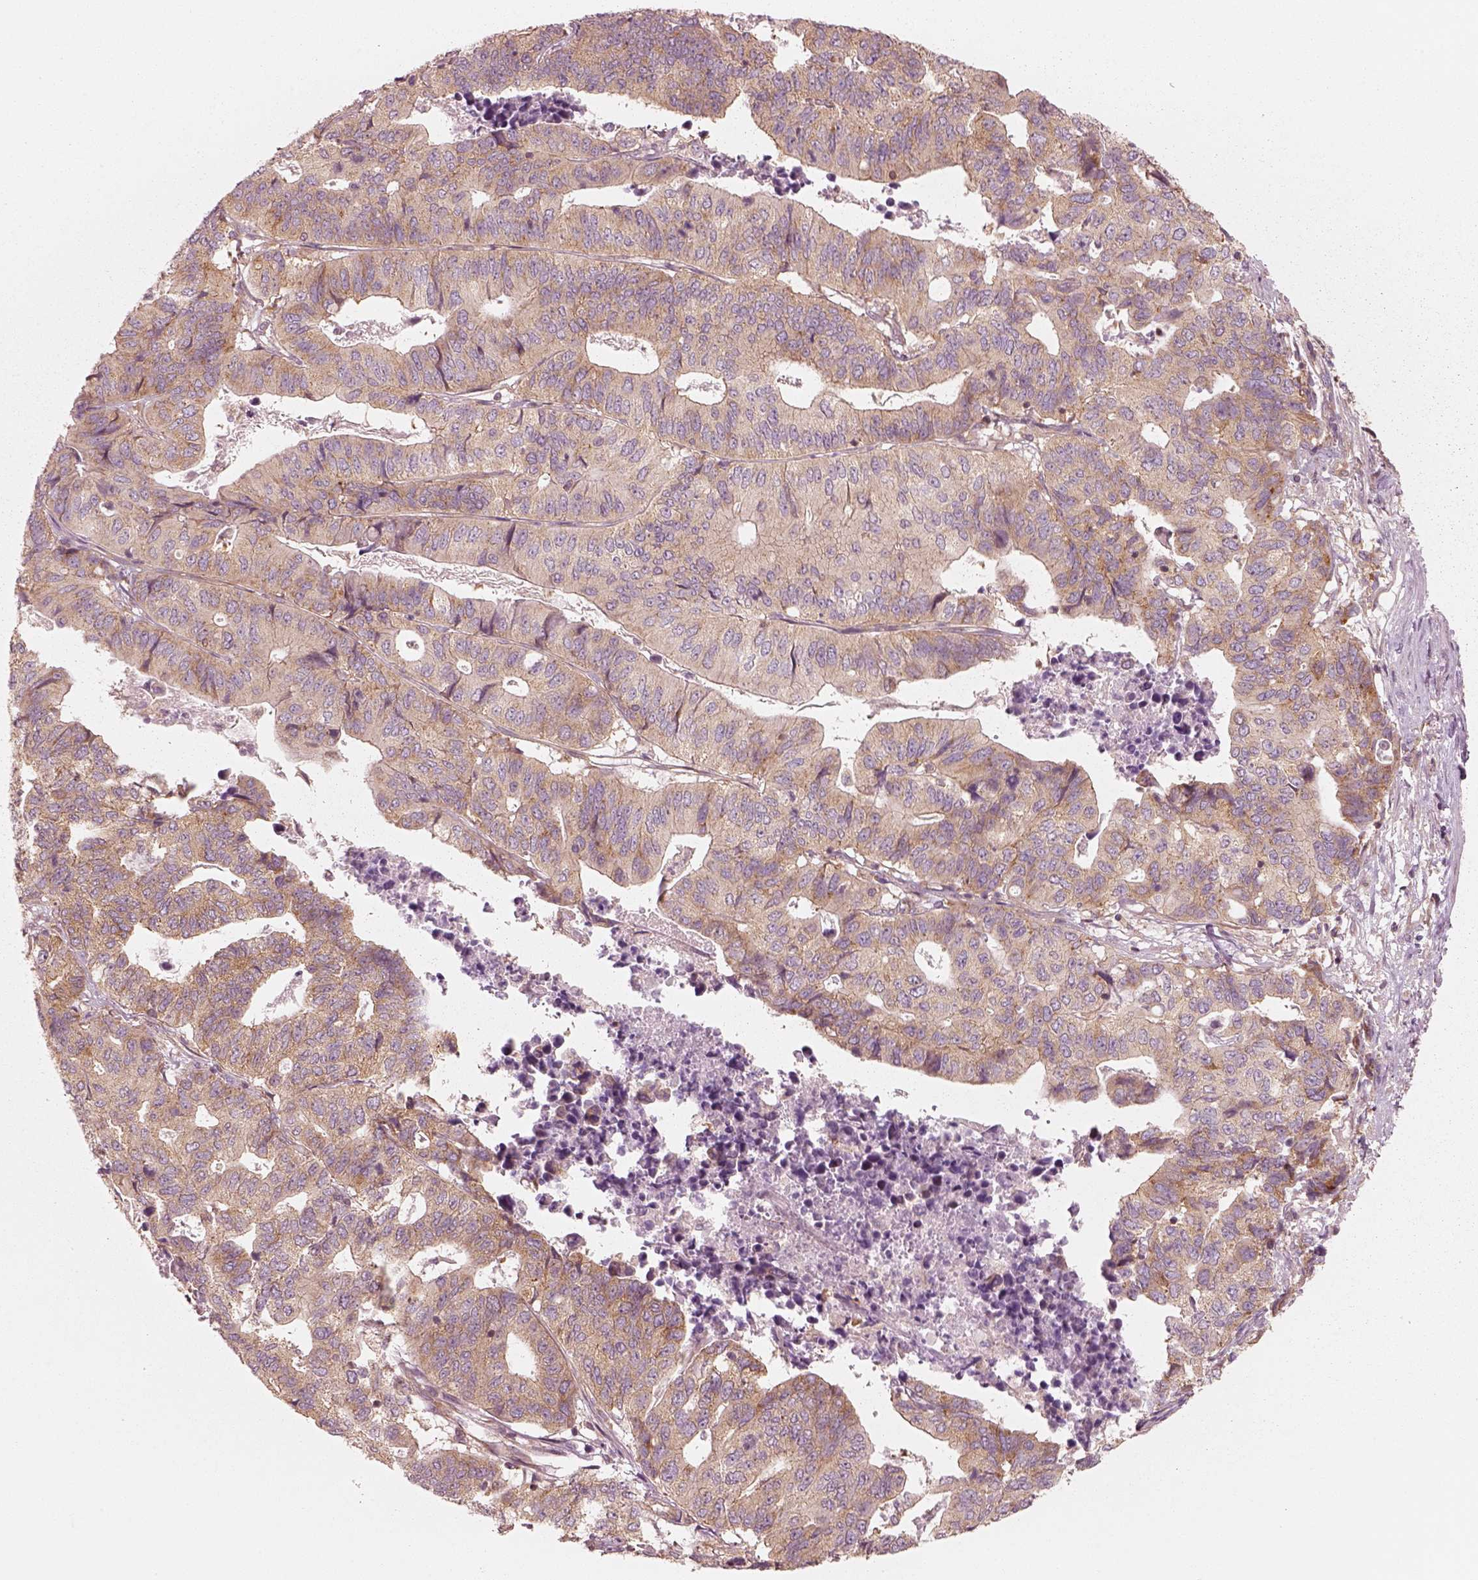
{"staining": {"intensity": "moderate", "quantity": ">75%", "location": "cytoplasmic/membranous"}, "tissue": "stomach cancer", "cell_type": "Tumor cells", "image_type": "cancer", "snomed": [{"axis": "morphology", "description": "Adenocarcinoma, NOS"}, {"axis": "topography", "description": "Stomach, upper"}], "caption": "An IHC photomicrograph of neoplastic tissue is shown. Protein staining in brown highlights moderate cytoplasmic/membranous positivity in stomach cancer within tumor cells. Immunohistochemistry stains the protein in brown and the nuclei are stained blue.", "gene": "CNOT2", "patient": {"sex": "female", "age": 67}}